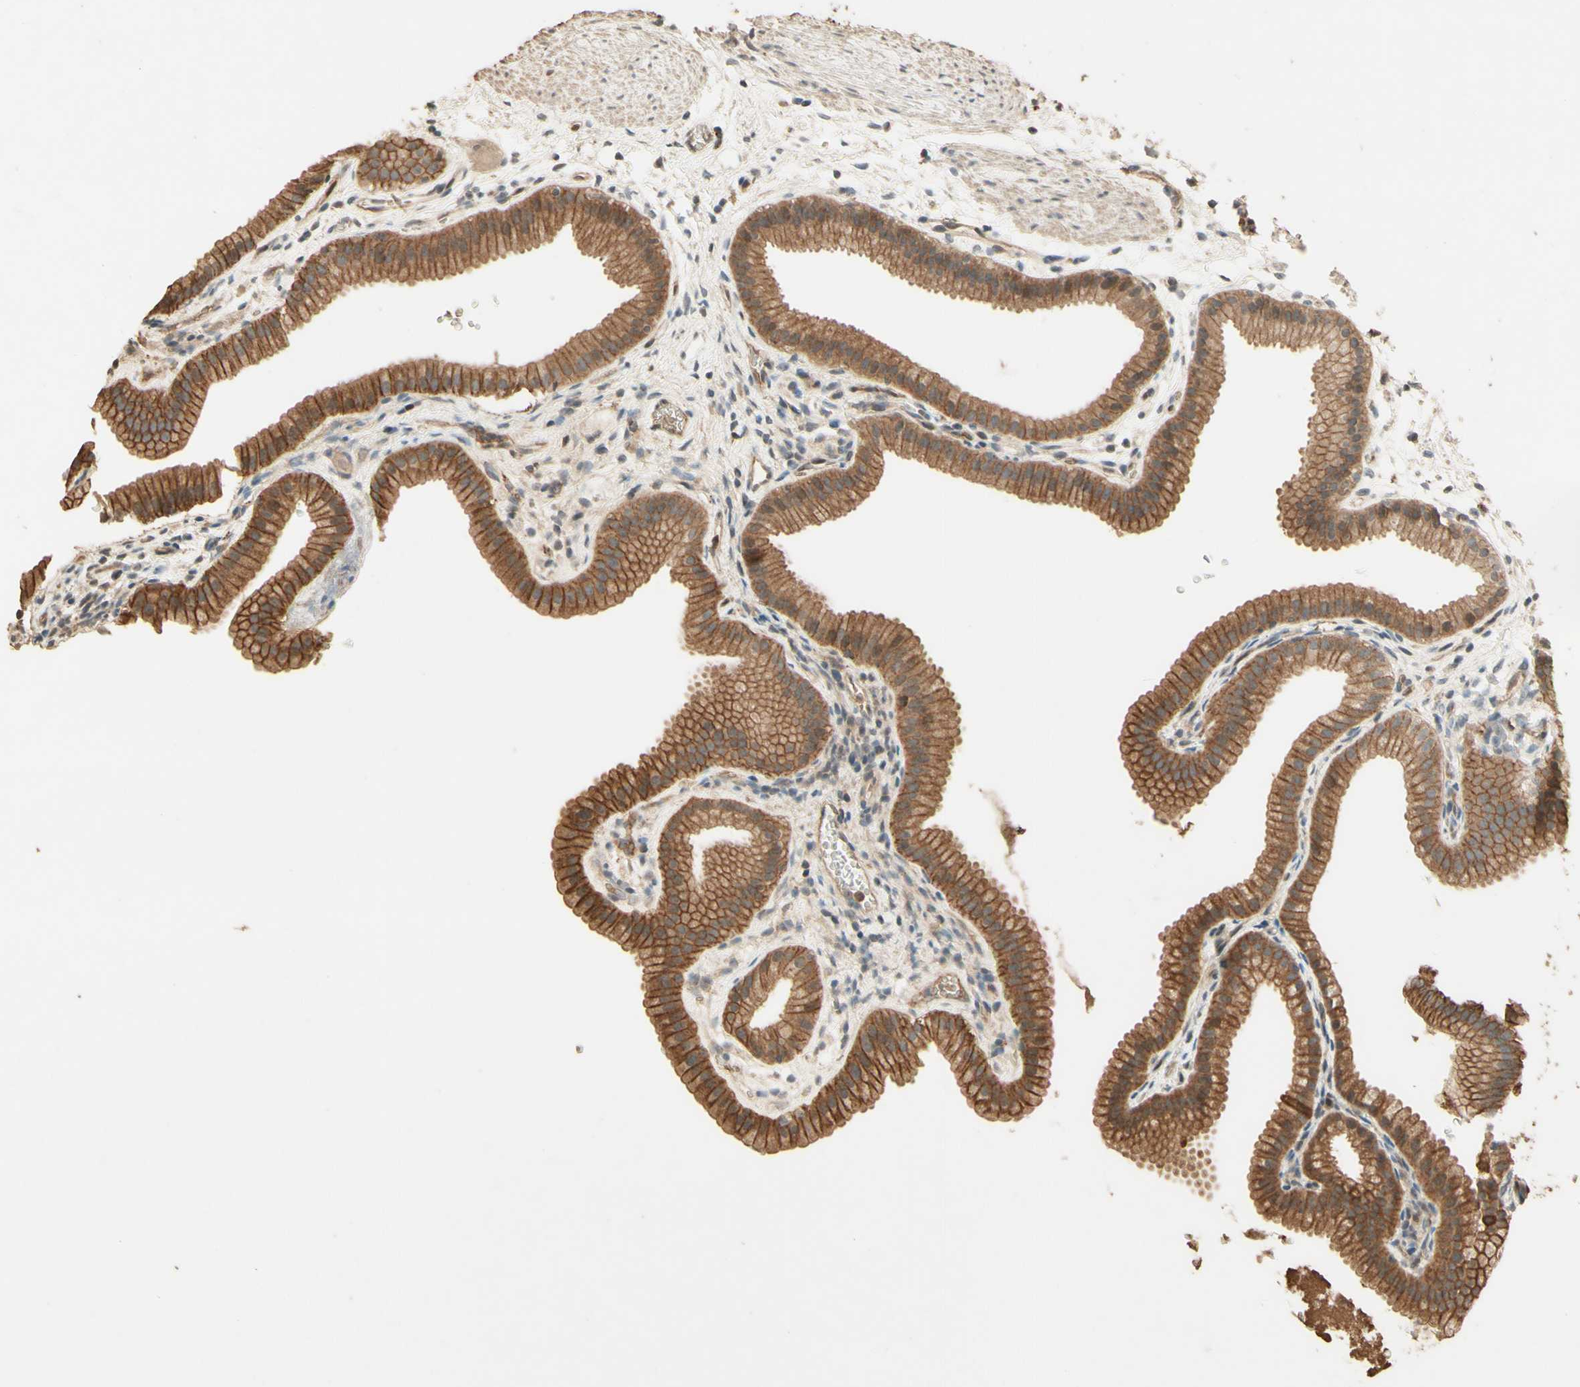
{"staining": {"intensity": "moderate", "quantity": ">75%", "location": "cytoplasmic/membranous"}, "tissue": "gallbladder", "cell_type": "Glandular cells", "image_type": "normal", "snomed": [{"axis": "morphology", "description": "Normal tissue, NOS"}, {"axis": "topography", "description": "Gallbladder"}], "caption": "High-power microscopy captured an IHC image of normal gallbladder, revealing moderate cytoplasmic/membranous positivity in about >75% of glandular cells.", "gene": "SMAD9", "patient": {"sex": "female", "age": 64}}